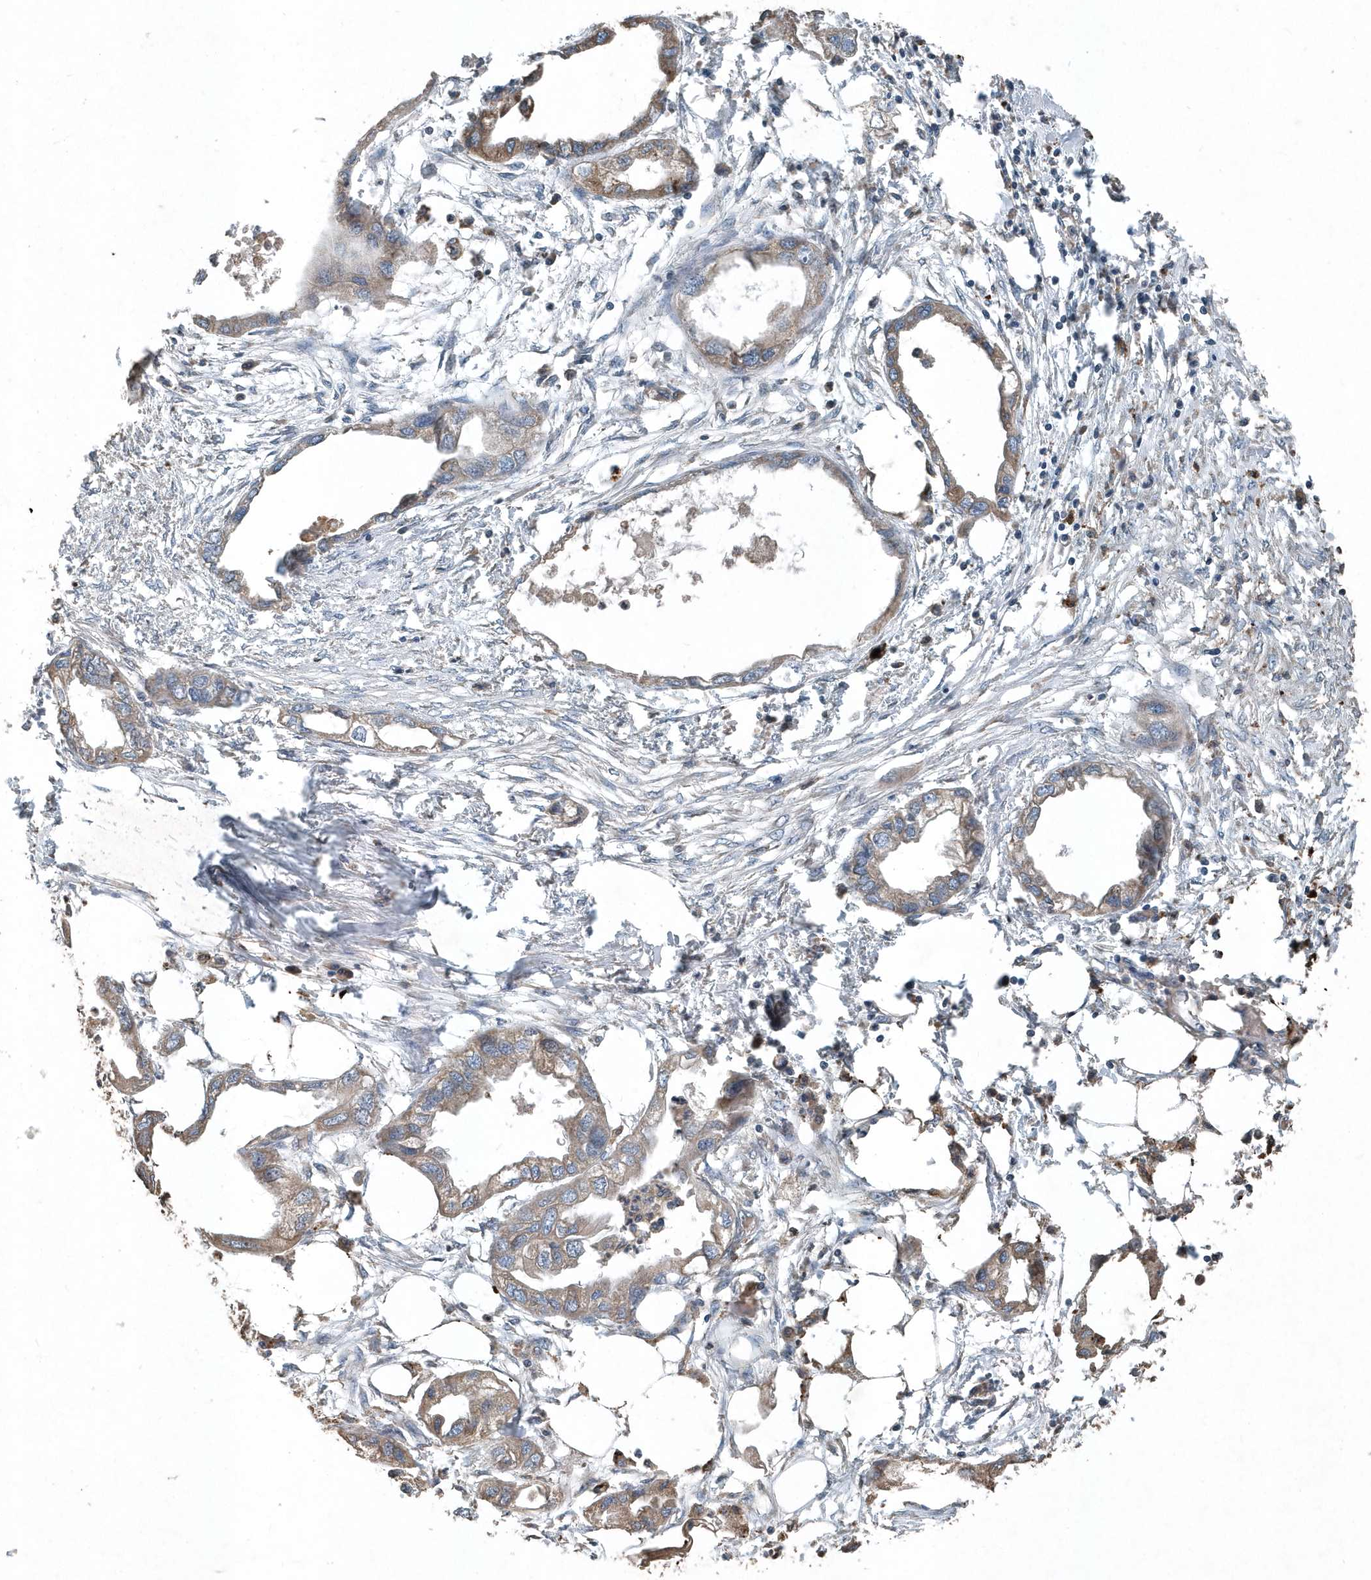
{"staining": {"intensity": "moderate", "quantity": ">75%", "location": "cytoplasmic/membranous"}, "tissue": "endometrial cancer", "cell_type": "Tumor cells", "image_type": "cancer", "snomed": [{"axis": "morphology", "description": "Adenocarcinoma, NOS"}, {"axis": "morphology", "description": "Adenocarcinoma, metastatic, NOS"}, {"axis": "topography", "description": "Adipose tissue"}, {"axis": "topography", "description": "Endometrium"}], "caption": "Endometrial metastatic adenocarcinoma was stained to show a protein in brown. There is medium levels of moderate cytoplasmic/membranous positivity in about >75% of tumor cells.", "gene": "SCFD2", "patient": {"sex": "female", "age": 67}}